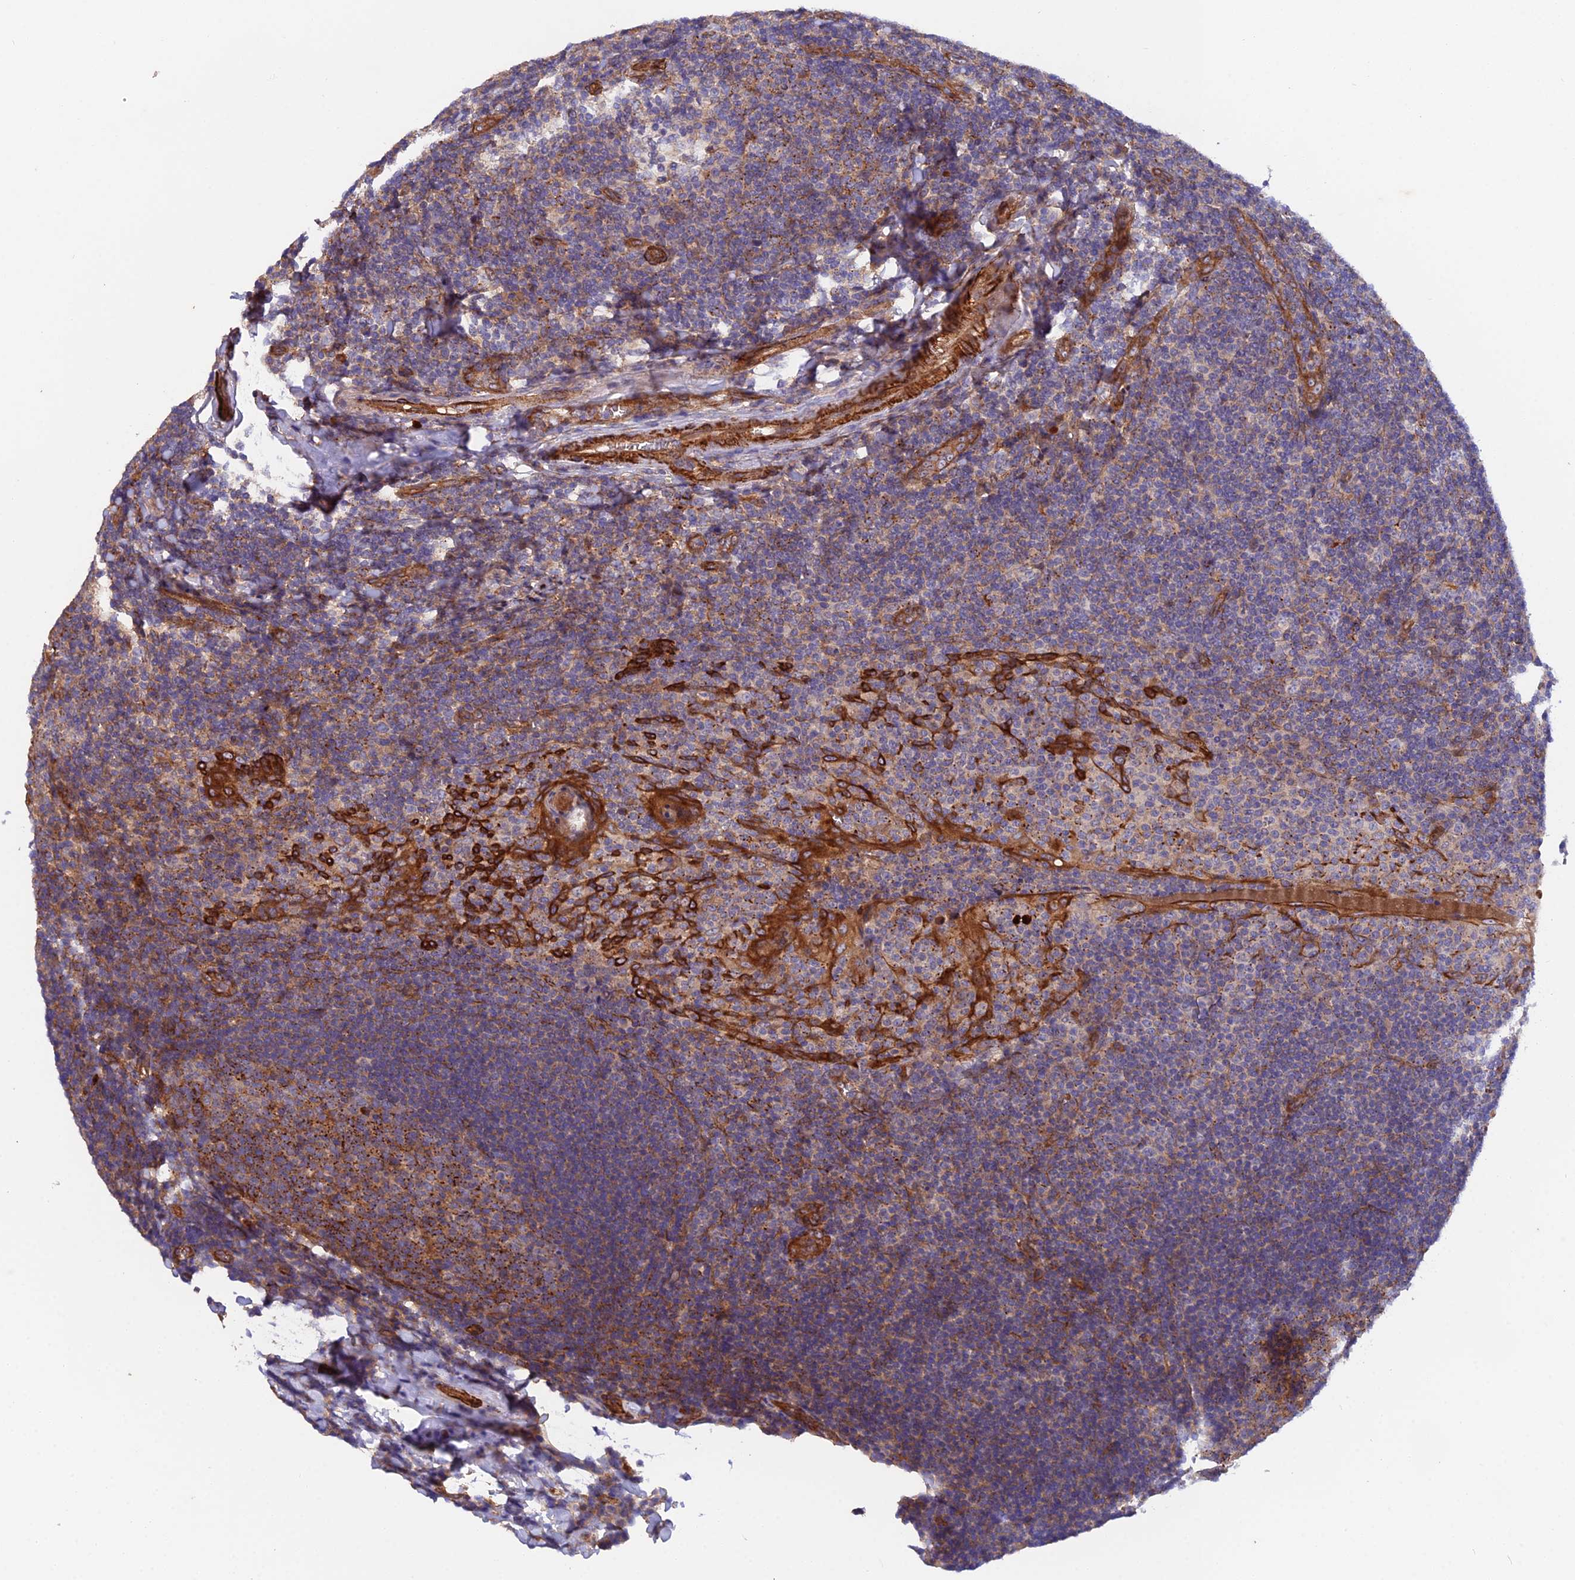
{"staining": {"intensity": "moderate", "quantity": "25%-75%", "location": "cytoplasmic/membranous"}, "tissue": "tonsil", "cell_type": "Germinal center cells", "image_type": "normal", "snomed": [{"axis": "morphology", "description": "Normal tissue, NOS"}, {"axis": "topography", "description": "Tonsil"}], "caption": "A brown stain shows moderate cytoplasmic/membranous positivity of a protein in germinal center cells of benign tonsil. Ihc stains the protein of interest in brown and the nuclei are stained blue.", "gene": "RALGAPA2", "patient": {"sex": "male", "age": 37}}